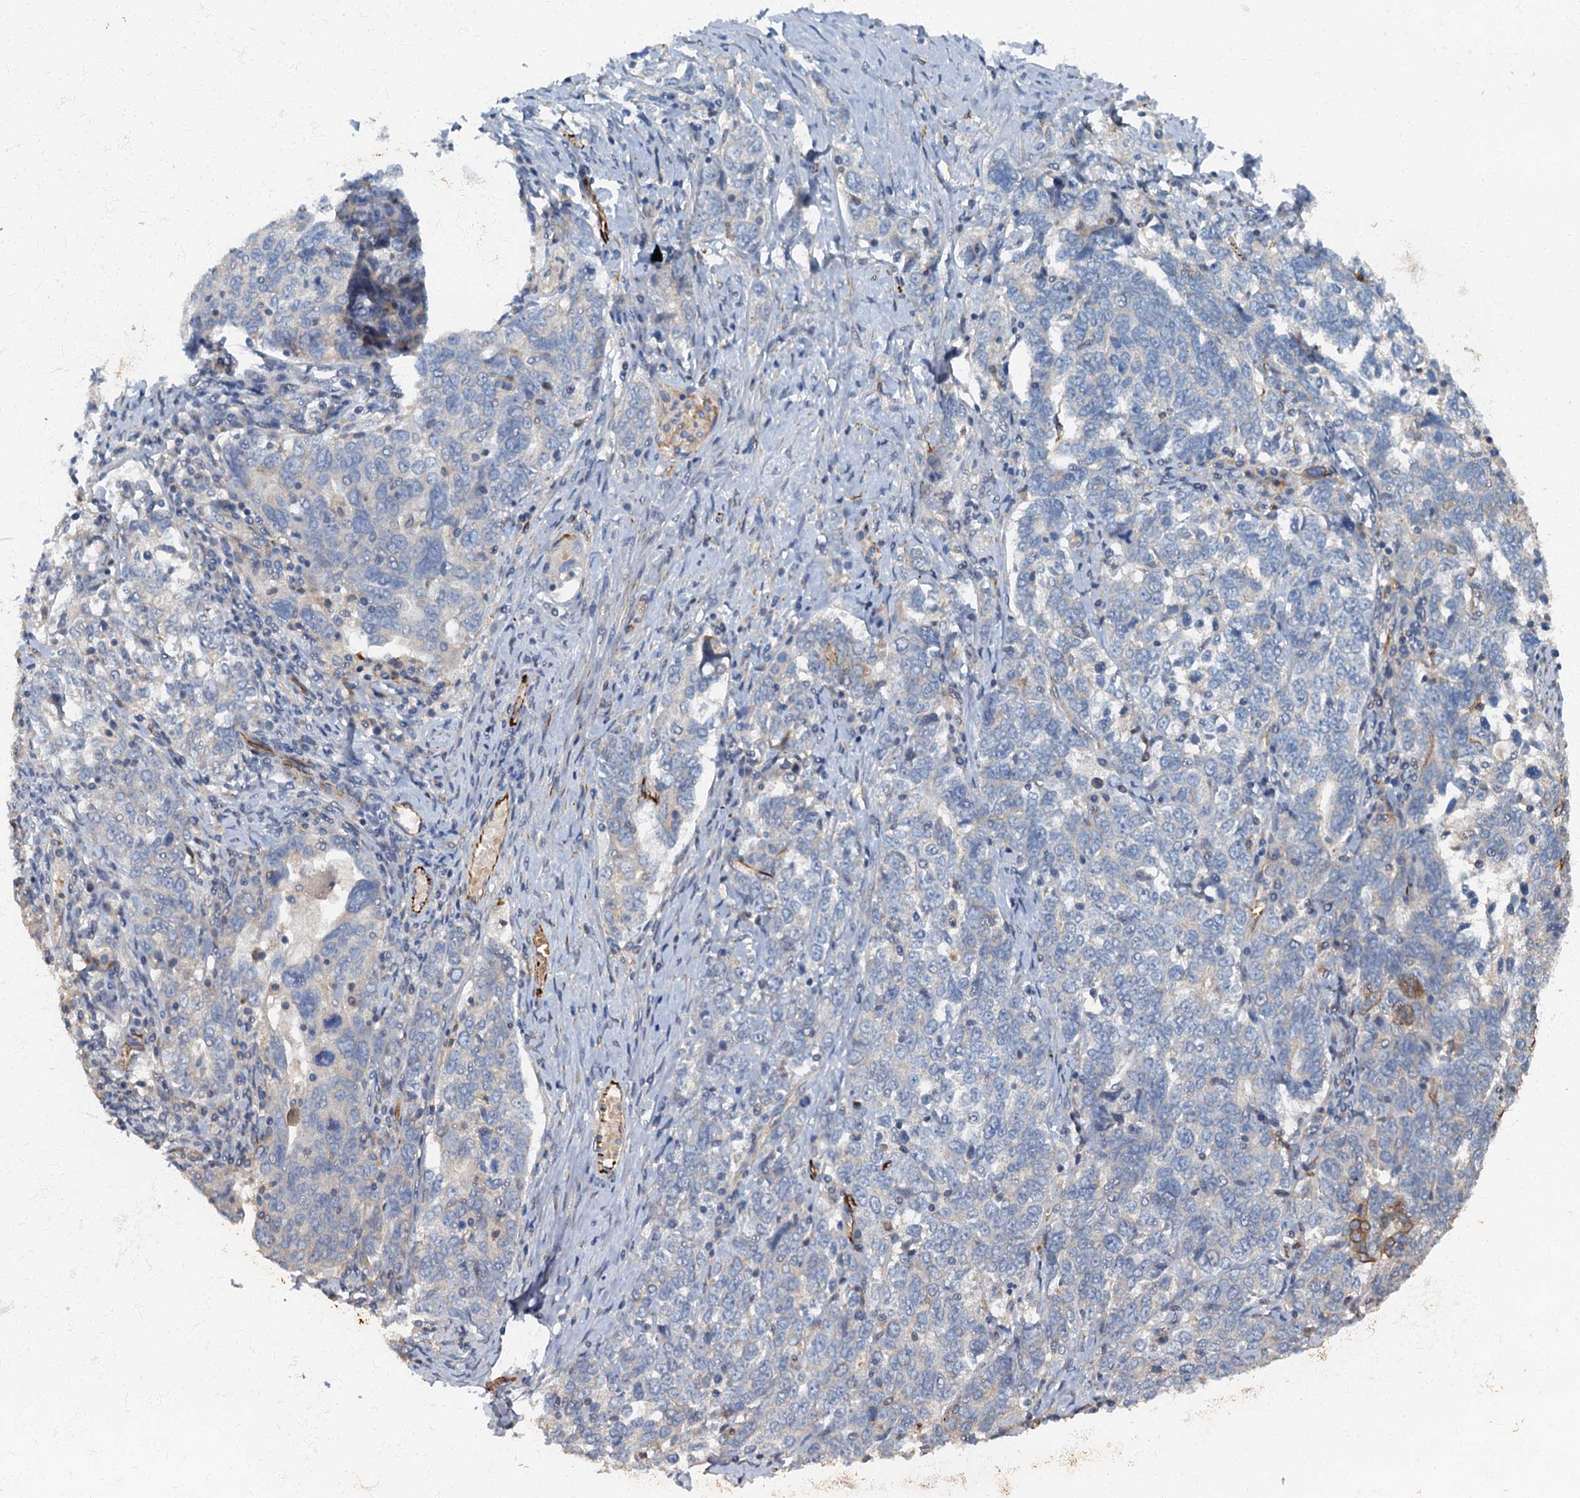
{"staining": {"intensity": "negative", "quantity": "none", "location": "none"}, "tissue": "ovarian cancer", "cell_type": "Tumor cells", "image_type": "cancer", "snomed": [{"axis": "morphology", "description": "Carcinoma, endometroid"}, {"axis": "topography", "description": "Ovary"}], "caption": "DAB immunohistochemical staining of ovarian cancer exhibits no significant positivity in tumor cells.", "gene": "ARL11", "patient": {"sex": "female", "age": 62}}